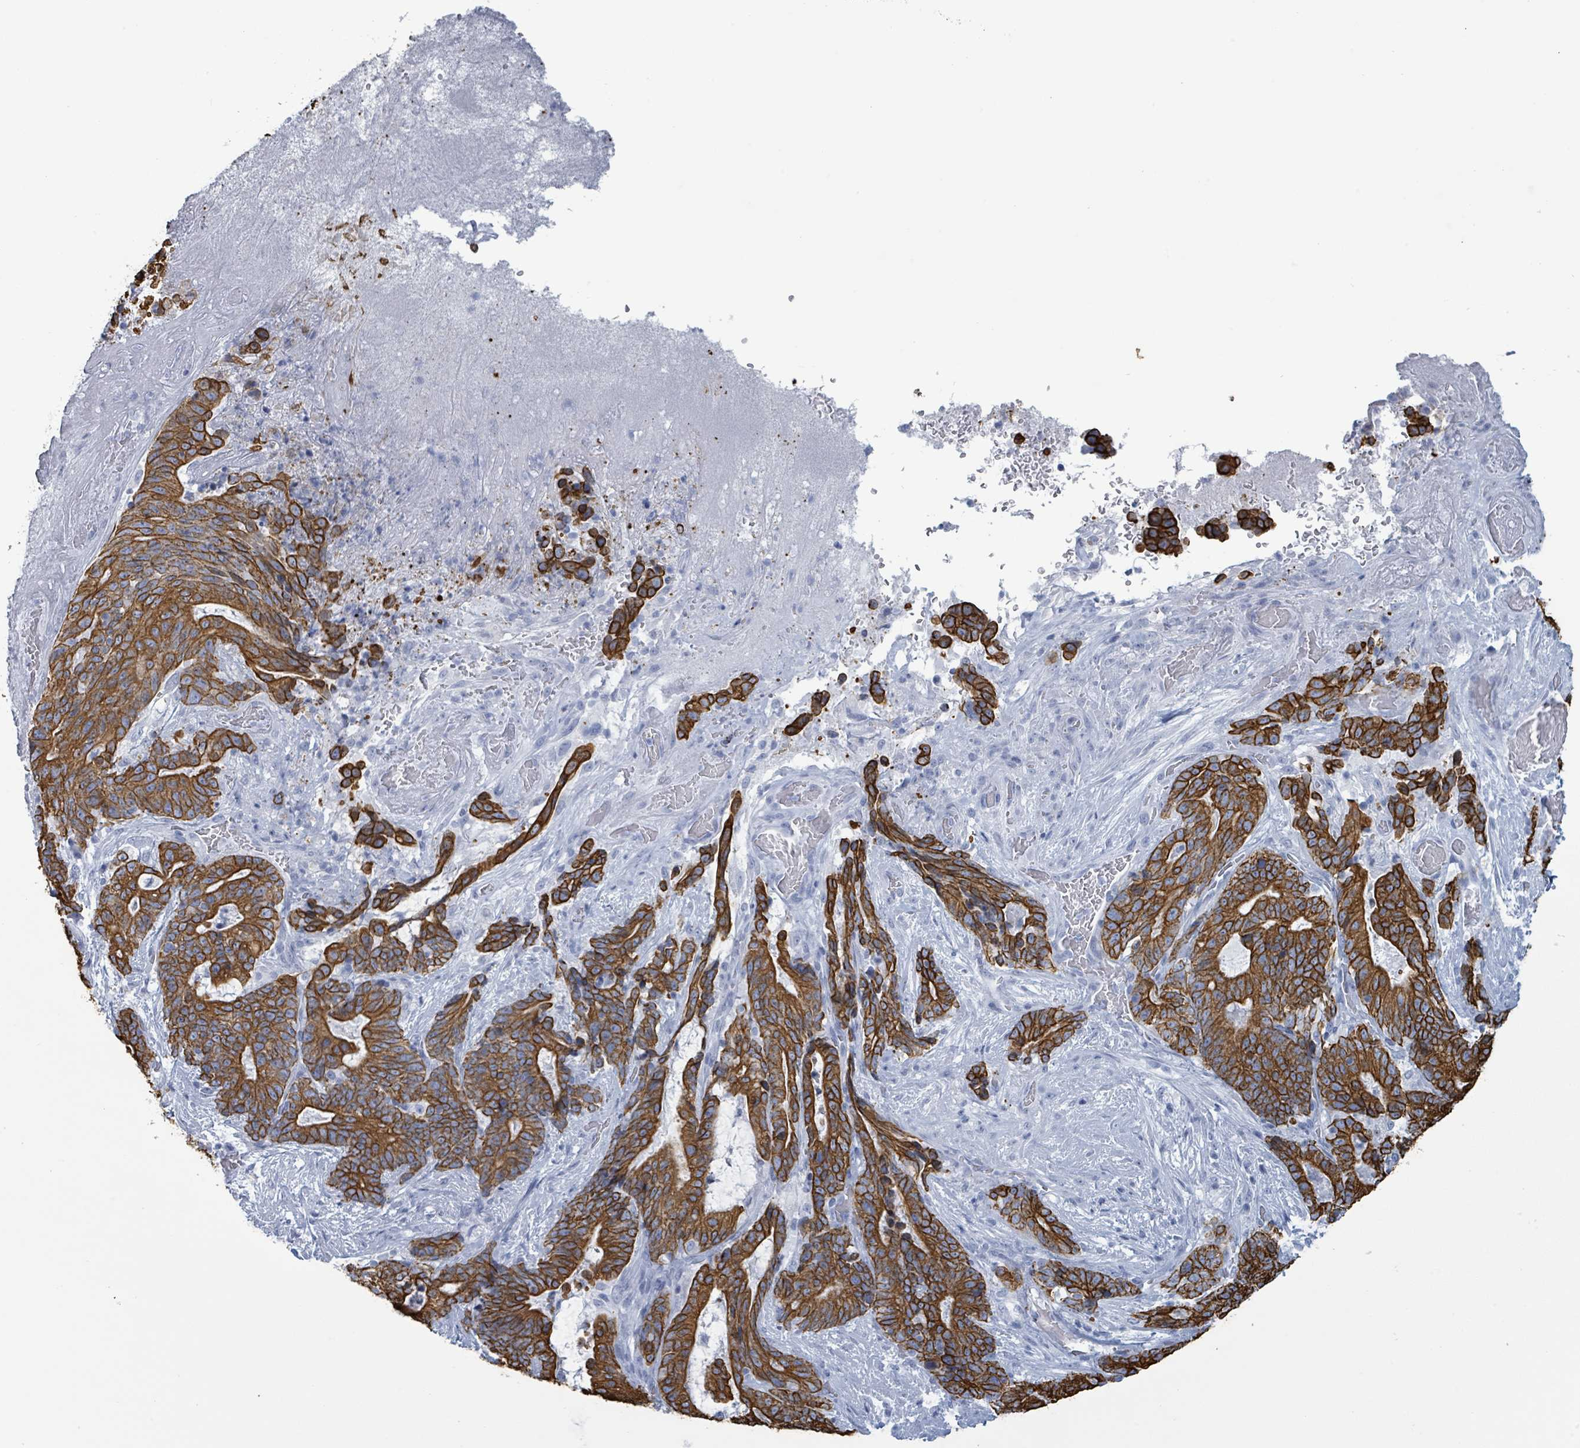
{"staining": {"intensity": "strong", "quantity": ">75%", "location": "cytoplasmic/membranous"}, "tissue": "stomach cancer", "cell_type": "Tumor cells", "image_type": "cancer", "snomed": [{"axis": "morphology", "description": "Normal tissue, NOS"}, {"axis": "morphology", "description": "Adenocarcinoma, NOS"}, {"axis": "topography", "description": "Stomach"}], "caption": "A brown stain labels strong cytoplasmic/membranous staining of a protein in stomach adenocarcinoma tumor cells.", "gene": "KRT8", "patient": {"sex": "female", "age": 64}}